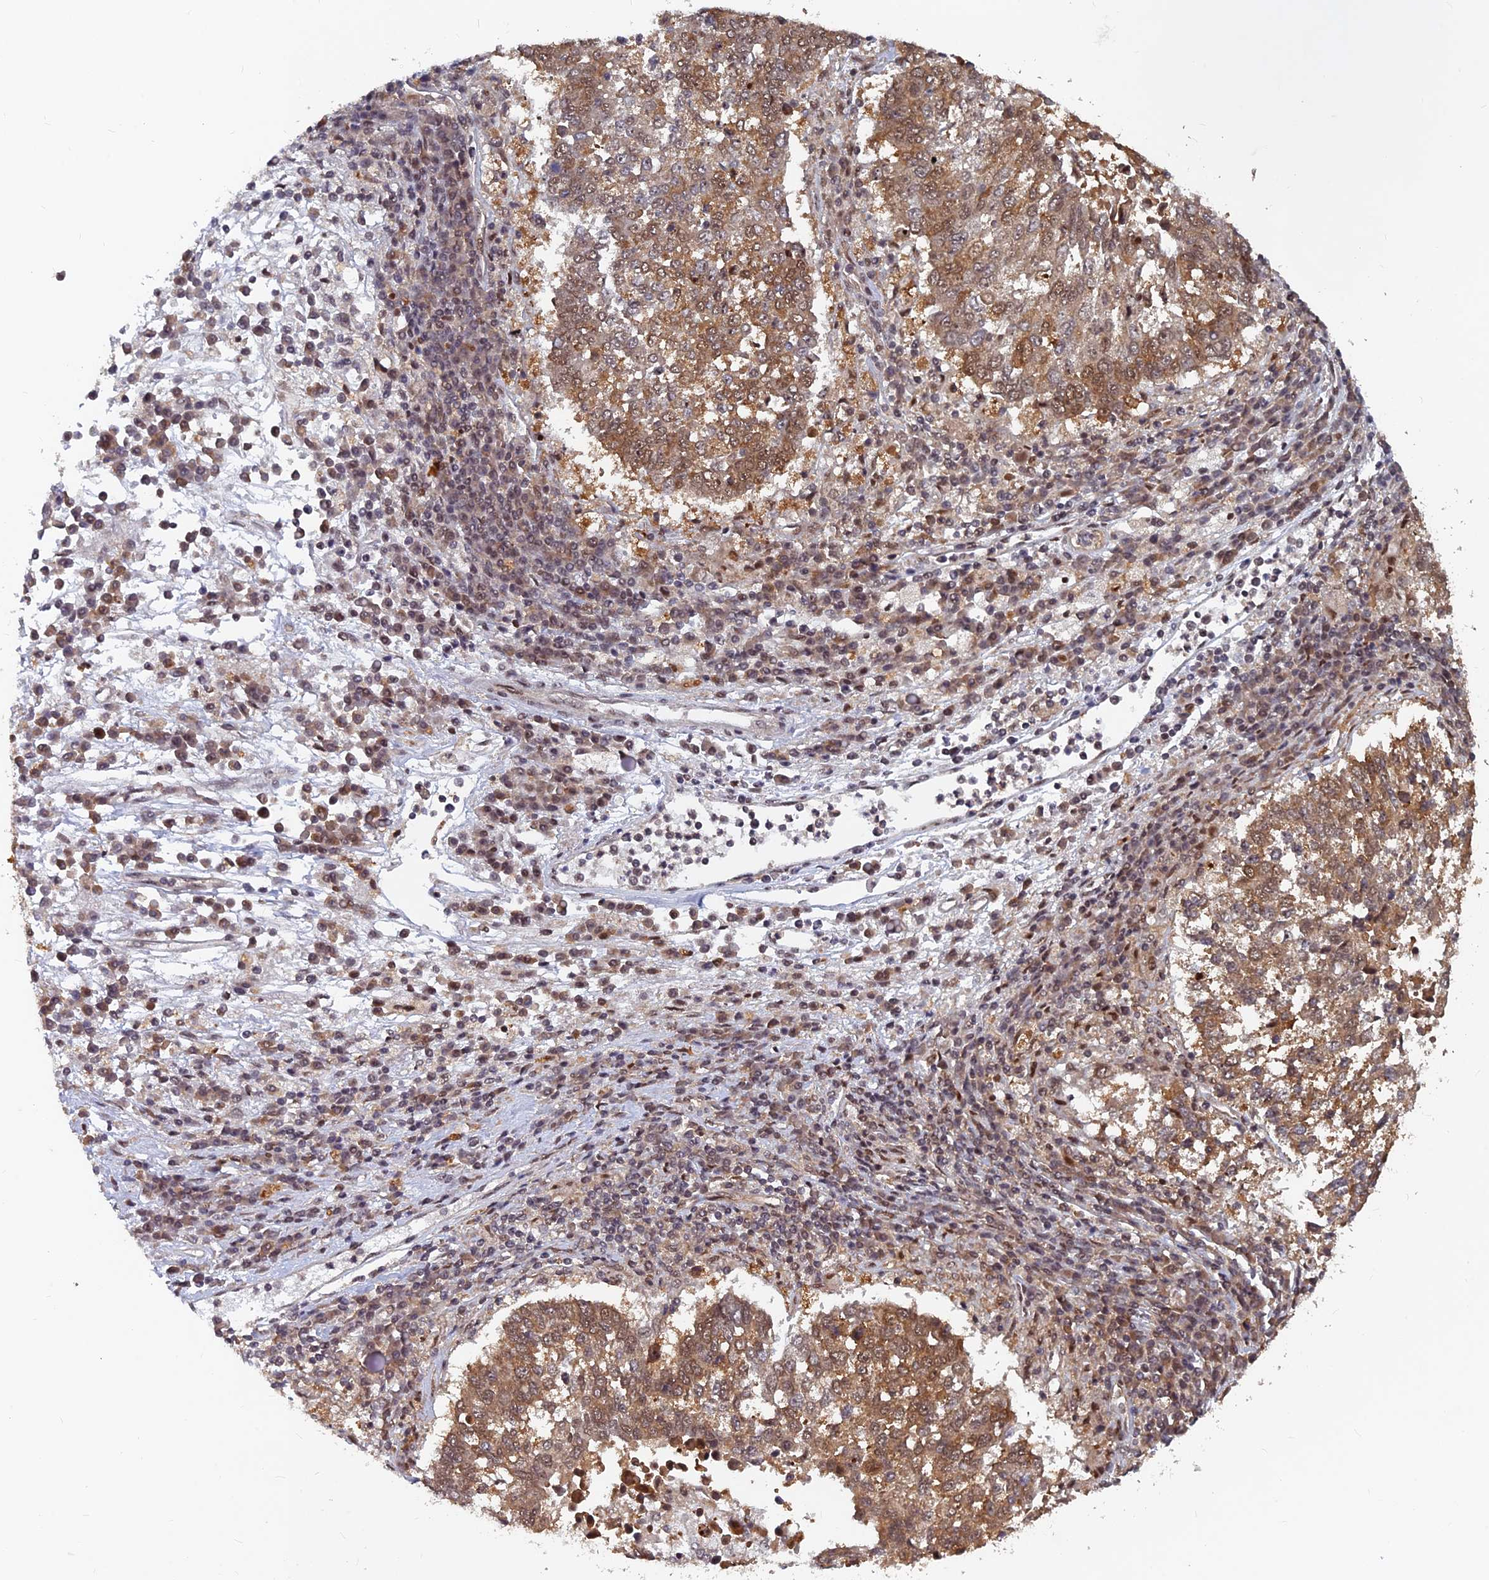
{"staining": {"intensity": "moderate", "quantity": ">75%", "location": "cytoplasmic/membranous,nuclear"}, "tissue": "lung cancer", "cell_type": "Tumor cells", "image_type": "cancer", "snomed": [{"axis": "morphology", "description": "Squamous cell carcinoma, NOS"}, {"axis": "topography", "description": "Lung"}], "caption": "A high-resolution image shows immunohistochemistry staining of lung cancer (squamous cell carcinoma), which shows moderate cytoplasmic/membranous and nuclear positivity in approximately >75% of tumor cells. The protein of interest is shown in brown color, while the nuclei are stained blue.", "gene": "FAM53C", "patient": {"sex": "male", "age": 73}}